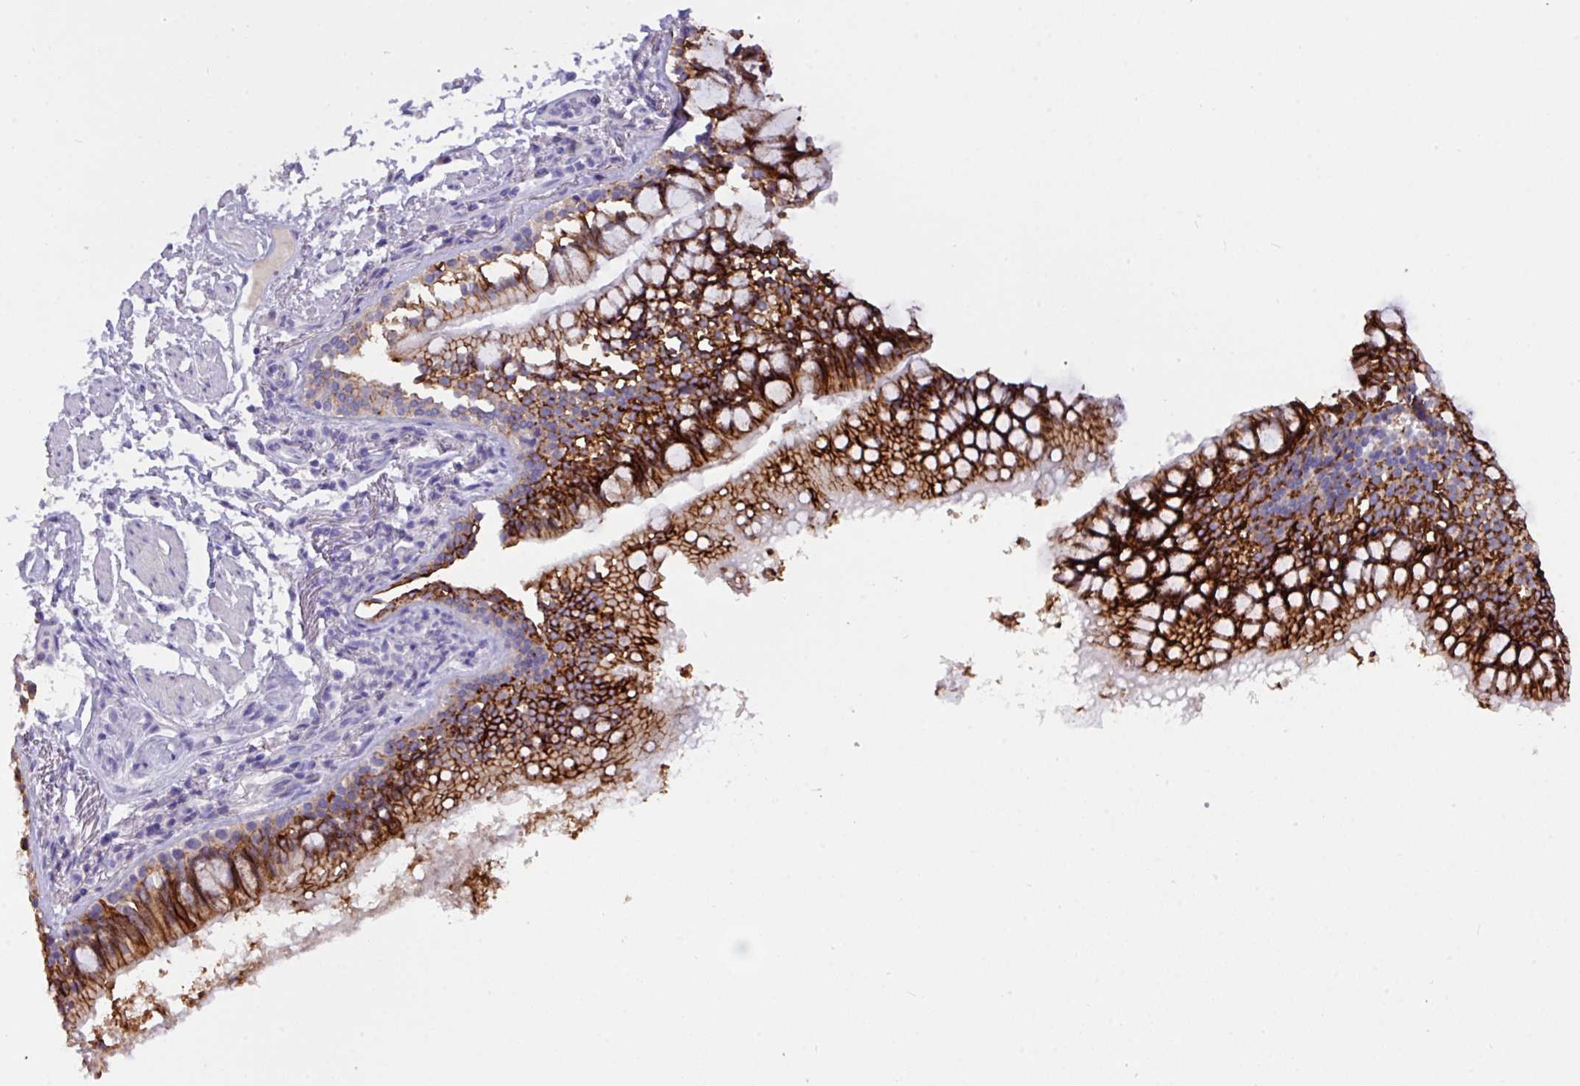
{"staining": {"intensity": "strong", "quantity": ">75%", "location": "cytoplasmic/membranous"}, "tissue": "bronchus", "cell_type": "Respiratory epithelial cells", "image_type": "normal", "snomed": [{"axis": "morphology", "description": "Normal tissue, NOS"}, {"axis": "topography", "description": "Bronchus"}], "caption": "A micrograph of human bronchus stained for a protein displays strong cytoplasmic/membranous brown staining in respiratory epithelial cells. The protein is stained brown, and the nuclei are stained in blue (DAB IHC with brightfield microscopy, high magnification).", "gene": "EPCAM", "patient": {"sex": "male", "age": 70}}